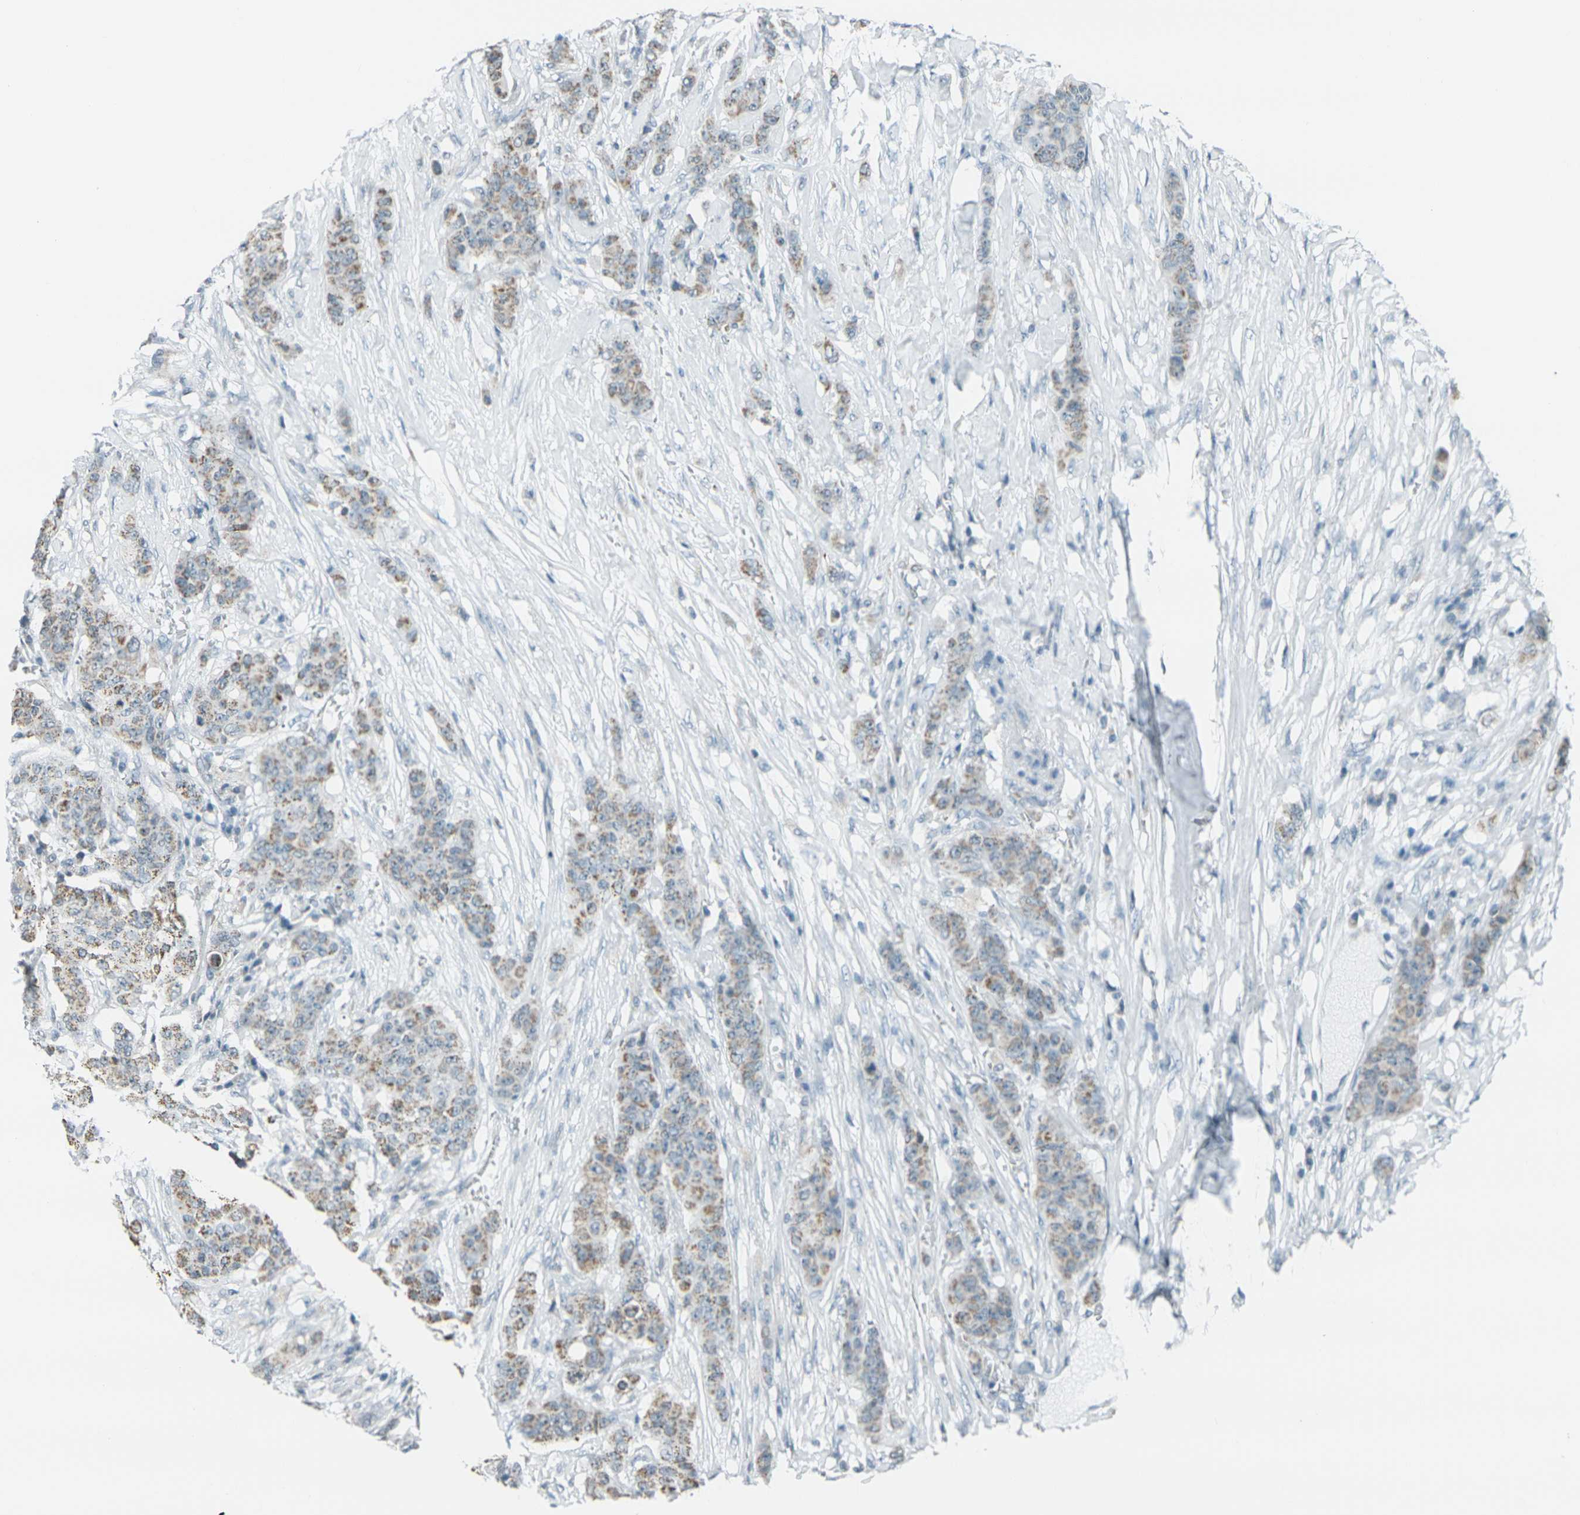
{"staining": {"intensity": "weak", "quantity": ">75%", "location": "cytoplasmic/membranous"}, "tissue": "breast cancer", "cell_type": "Tumor cells", "image_type": "cancer", "snomed": [{"axis": "morphology", "description": "Duct carcinoma"}, {"axis": "topography", "description": "Breast"}], "caption": "Protein expression by immunohistochemistry reveals weak cytoplasmic/membranous staining in approximately >75% of tumor cells in infiltrating ductal carcinoma (breast).", "gene": "H2BC1", "patient": {"sex": "female", "age": 40}}